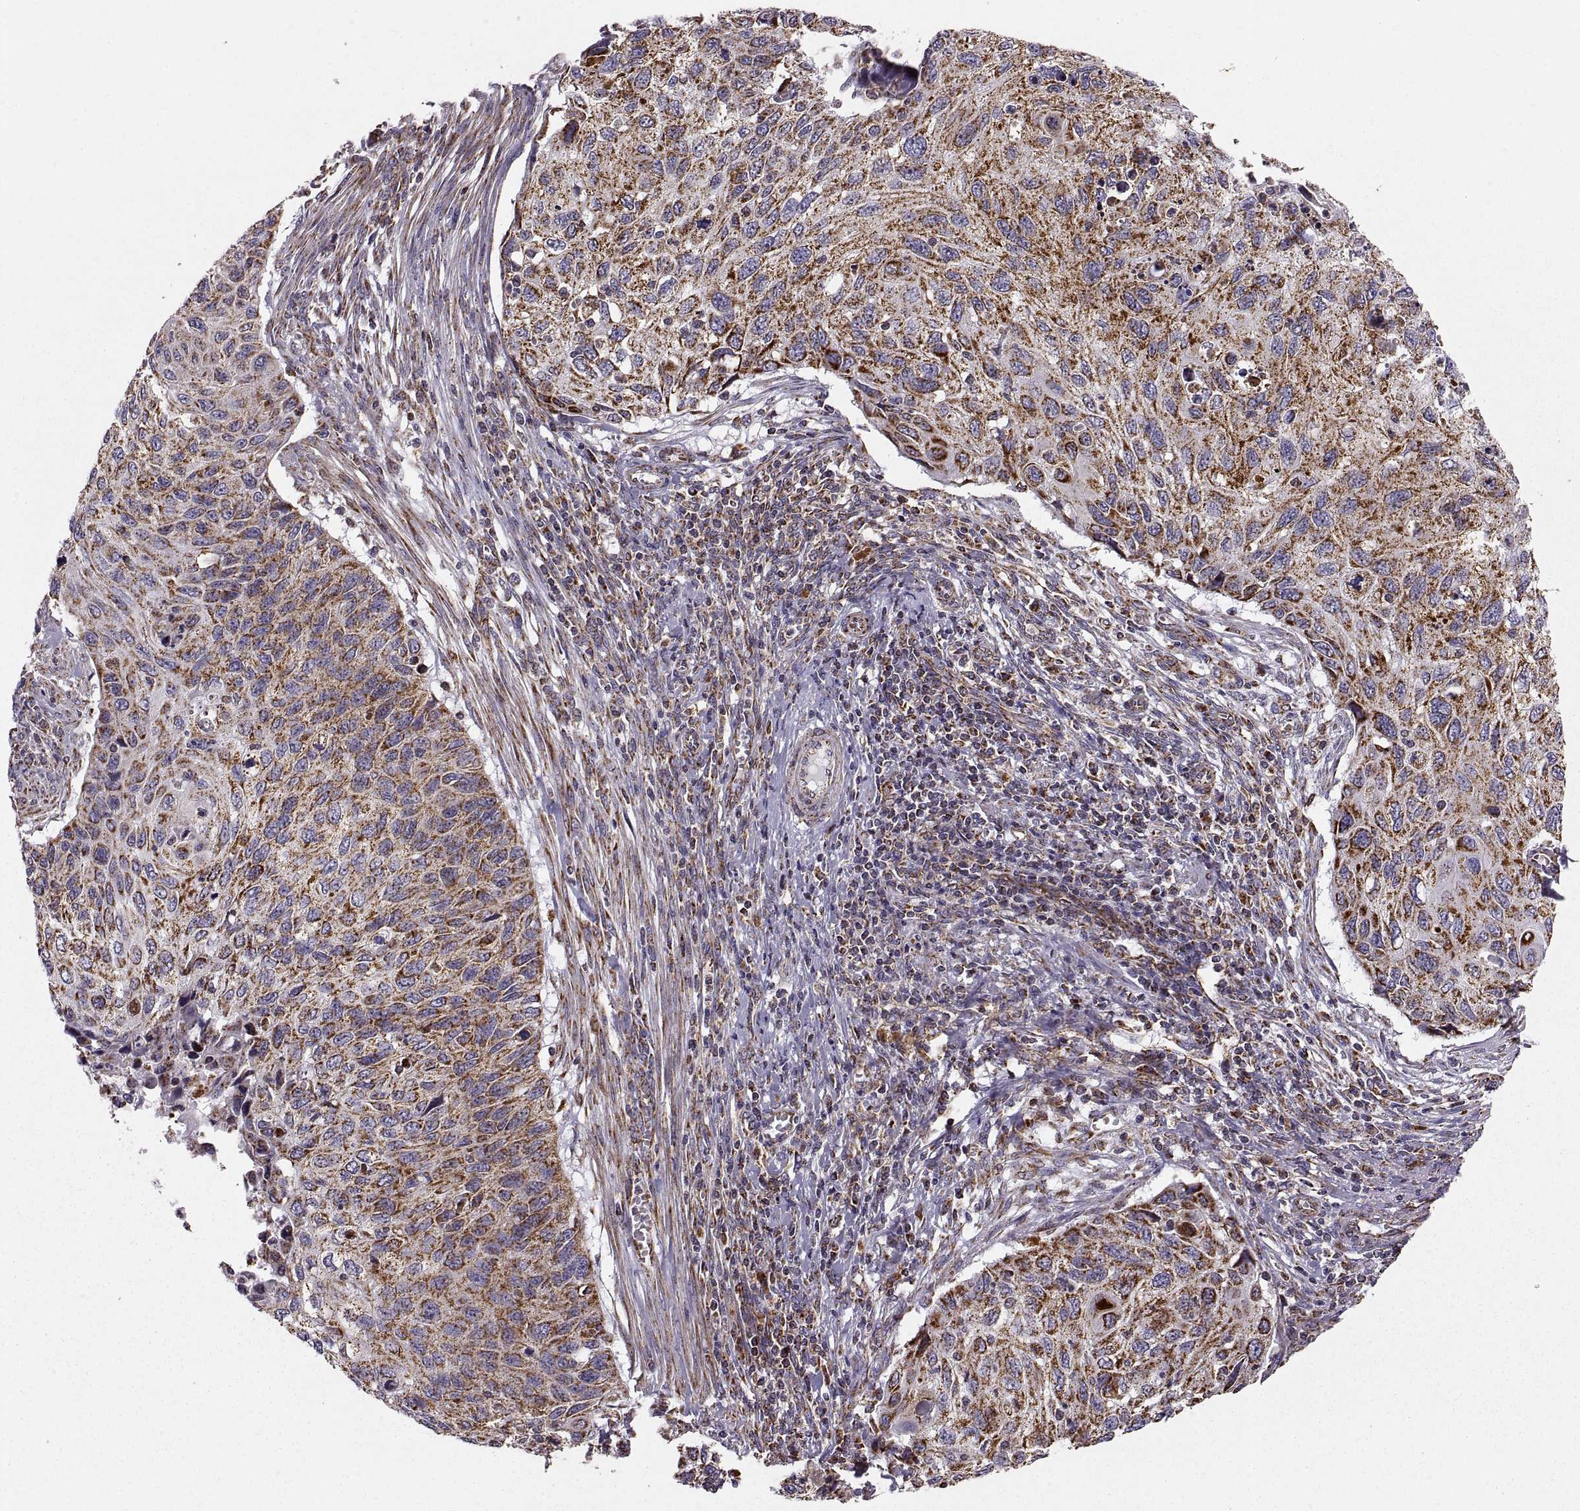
{"staining": {"intensity": "strong", "quantity": ">75%", "location": "cytoplasmic/membranous"}, "tissue": "cervical cancer", "cell_type": "Tumor cells", "image_type": "cancer", "snomed": [{"axis": "morphology", "description": "Squamous cell carcinoma, NOS"}, {"axis": "topography", "description": "Cervix"}], "caption": "Immunohistochemistry of cervical cancer displays high levels of strong cytoplasmic/membranous positivity in approximately >75% of tumor cells.", "gene": "ARSD", "patient": {"sex": "female", "age": 70}}